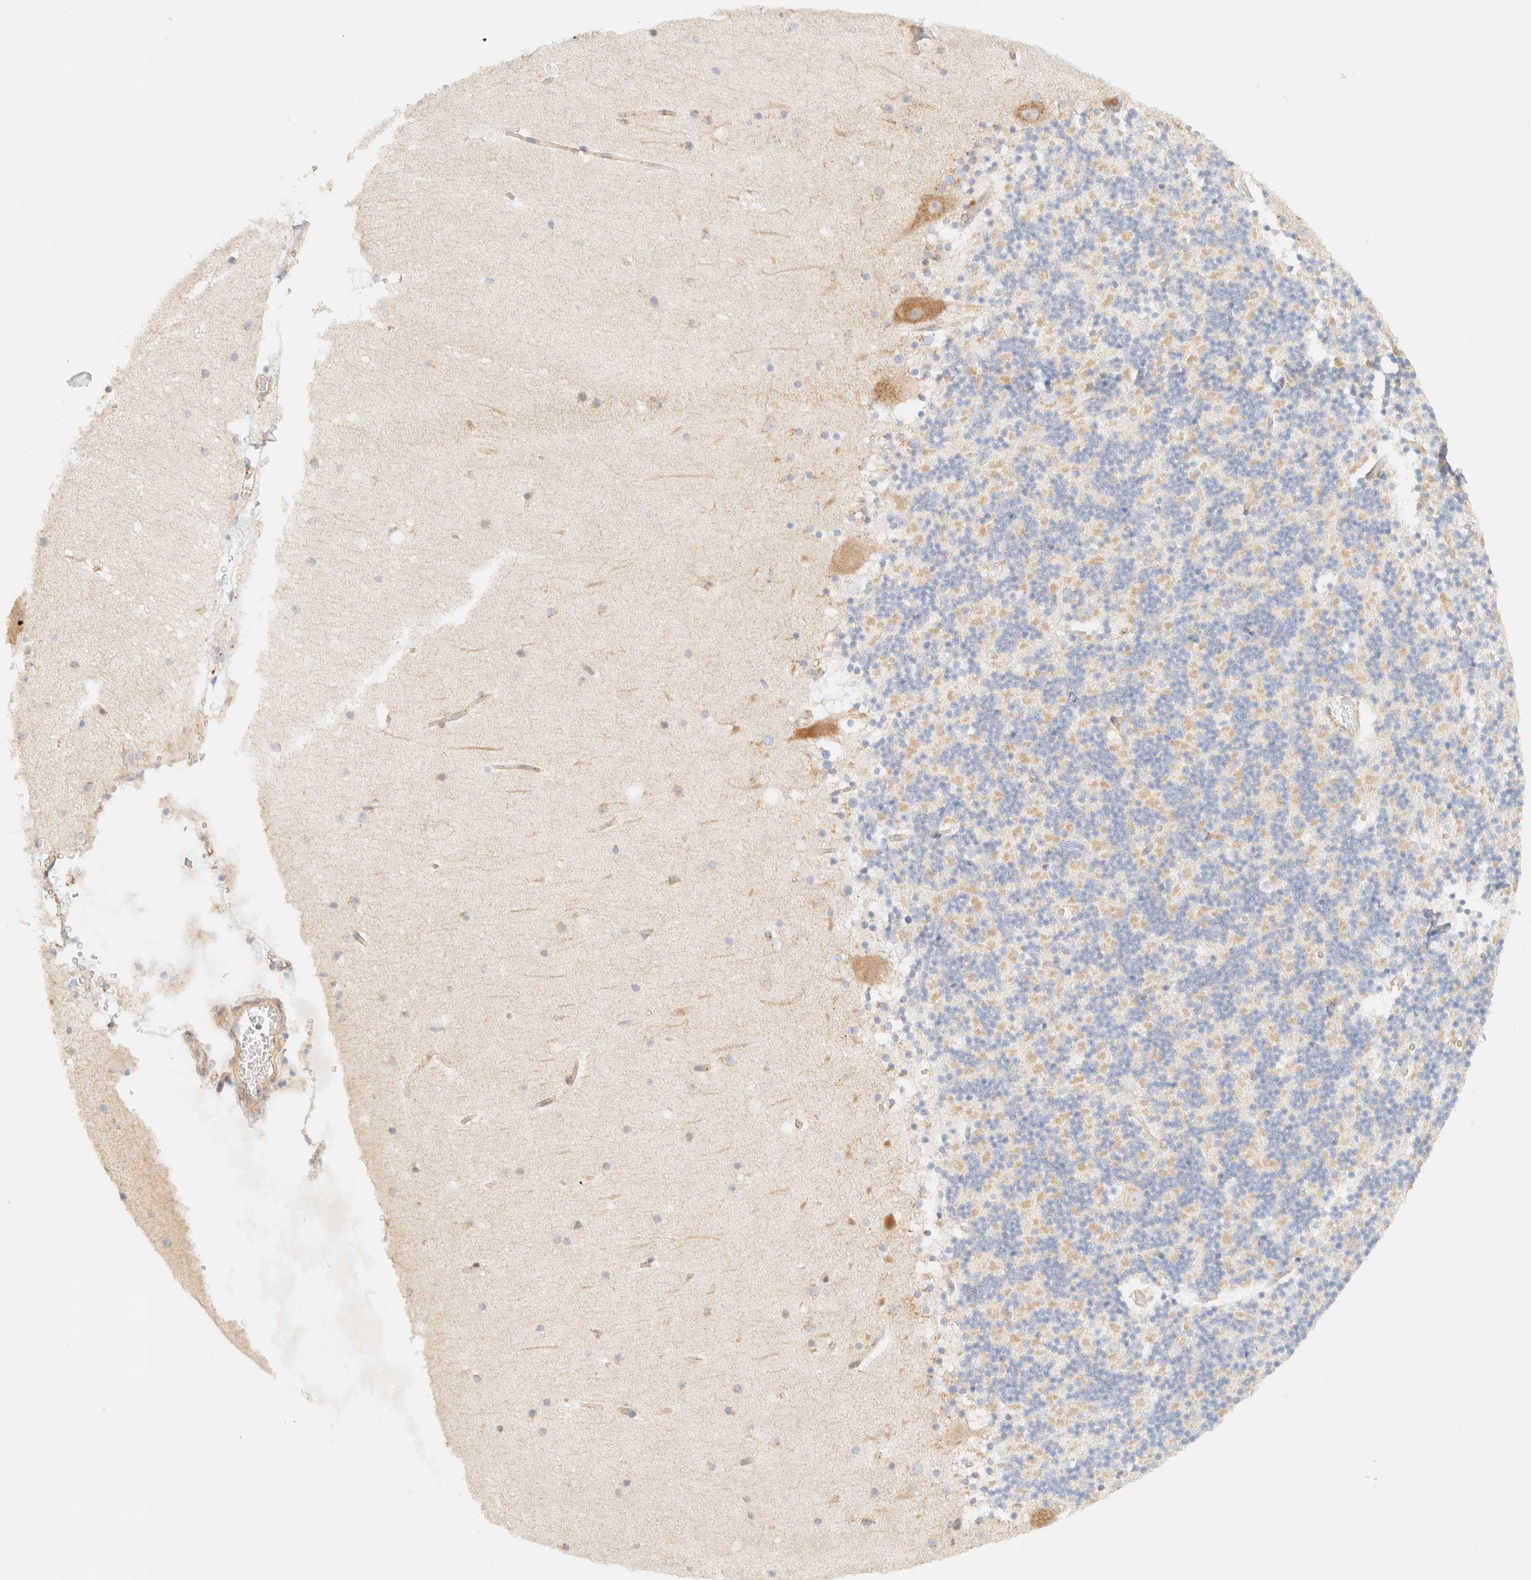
{"staining": {"intensity": "negative", "quantity": "none", "location": "none"}, "tissue": "cerebellum", "cell_type": "Cells in granular layer", "image_type": "normal", "snomed": [{"axis": "morphology", "description": "Normal tissue, NOS"}, {"axis": "topography", "description": "Cerebellum"}], "caption": "This is an immunohistochemistry (IHC) histopathology image of benign human cerebellum. There is no expression in cells in granular layer.", "gene": "MYO10", "patient": {"sex": "male", "age": 57}}